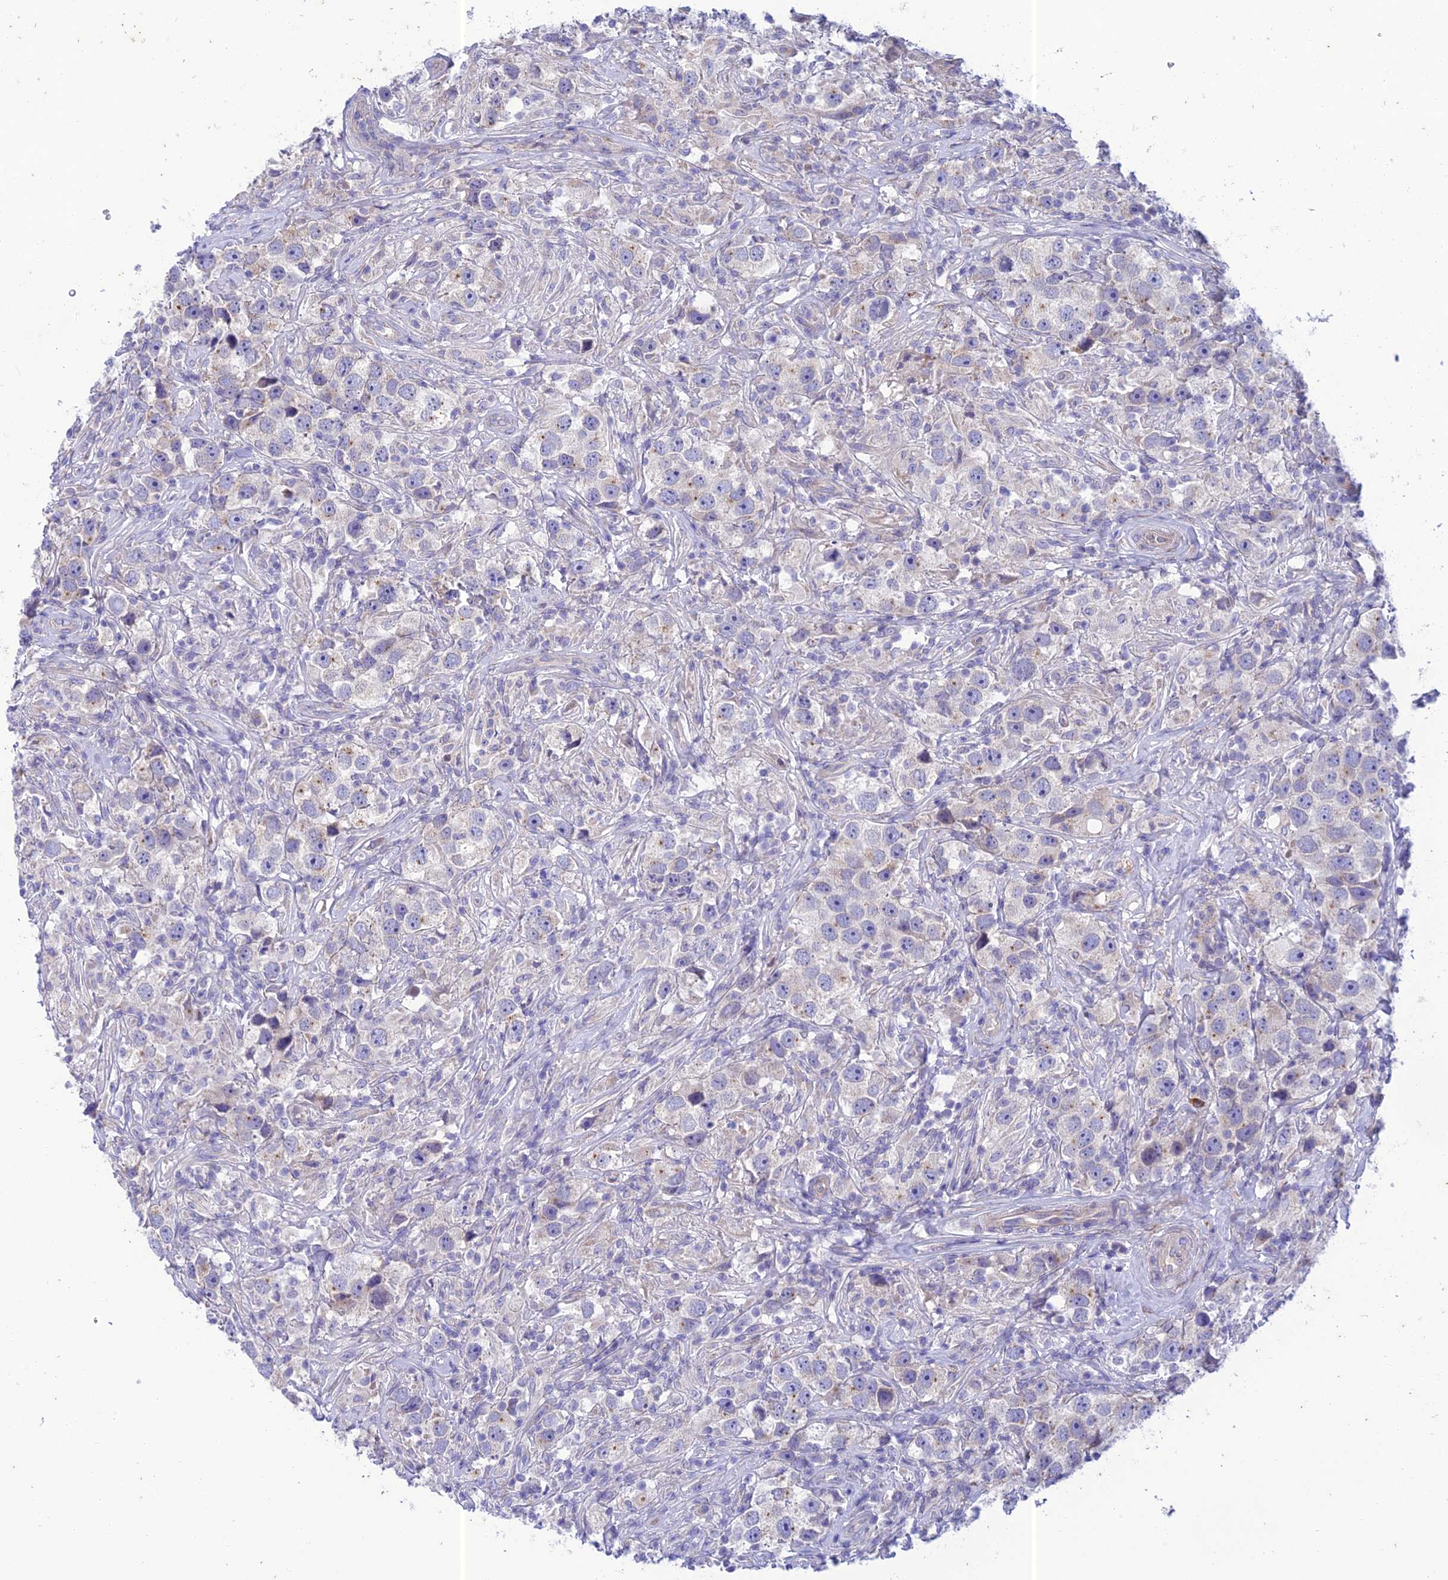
{"staining": {"intensity": "weak", "quantity": "<25%", "location": "cytoplasmic/membranous"}, "tissue": "testis cancer", "cell_type": "Tumor cells", "image_type": "cancer", "snomed": [{"axis": "morphology", "description": "Seminoma, NOS"}, {"axis": "topography", "description": "Testis"}], "caption": "This micrograph is of seminoma (testis) stained with immunohistochemistry to label a protein in brown with the nuclei are counter-stained blue. There is no positivity in tumor cells. (DAB (3,3'-diaminobenzidine) immunohistochemistry (IHC) with hematoxylin counter stain).", "gene": "PTCD2", "patient": {"sex": "male", "age": 49}}